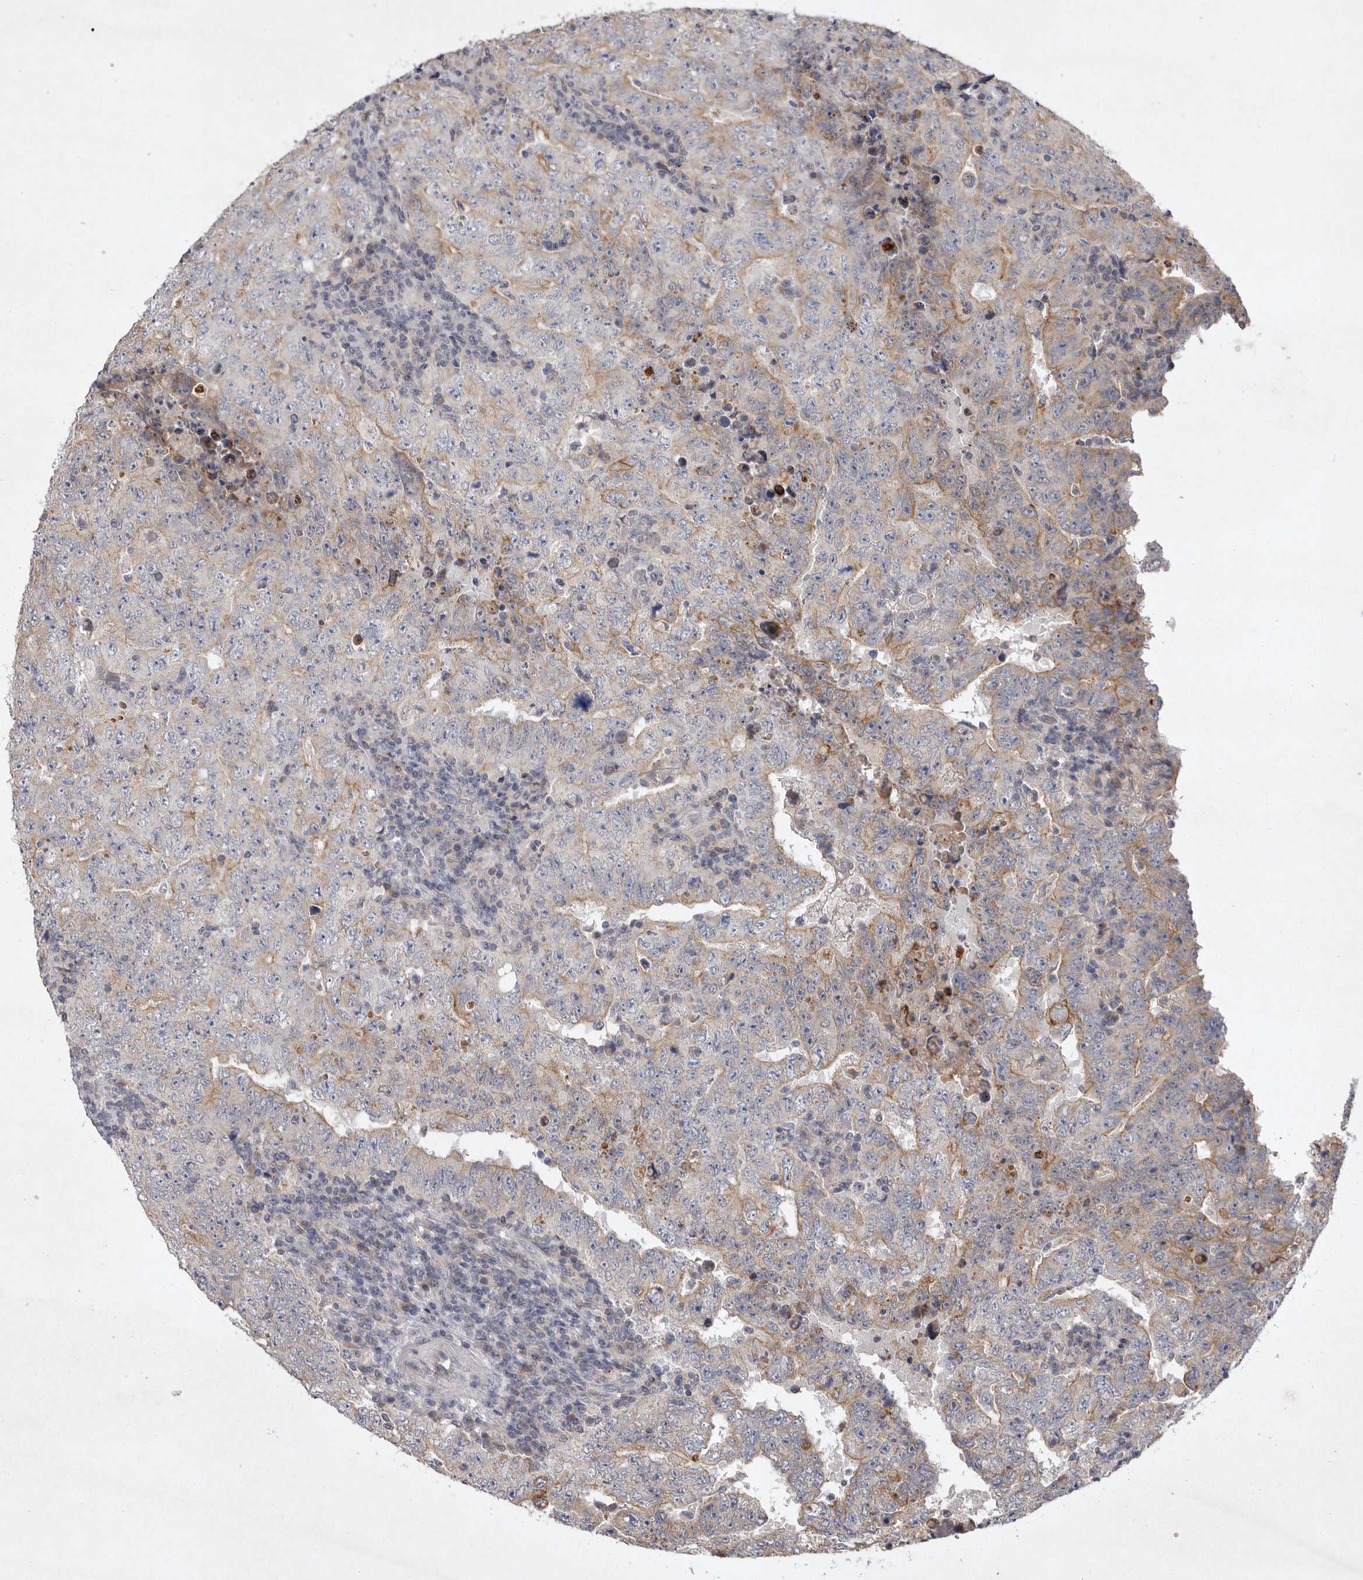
{"staining": {"intensity": "weak", "quantity": "<25%", "location": "cytoplasmic/membranous"}, "tissue": "testis cancer", "cell_type": "Tumor cells", "image_type": "cancer", "snomed": [{"axis": "morphology", "description": "Carcinoma, Embryonal, NOS"}, {"axis": "topography", "description": "Testis"}], "caption": "Protein analysis of testis embryonal carcinoma shows no significant staining in tumor cells.", "gene": "TNFSF14", "patient": {"sex": "male", "age": 26}}